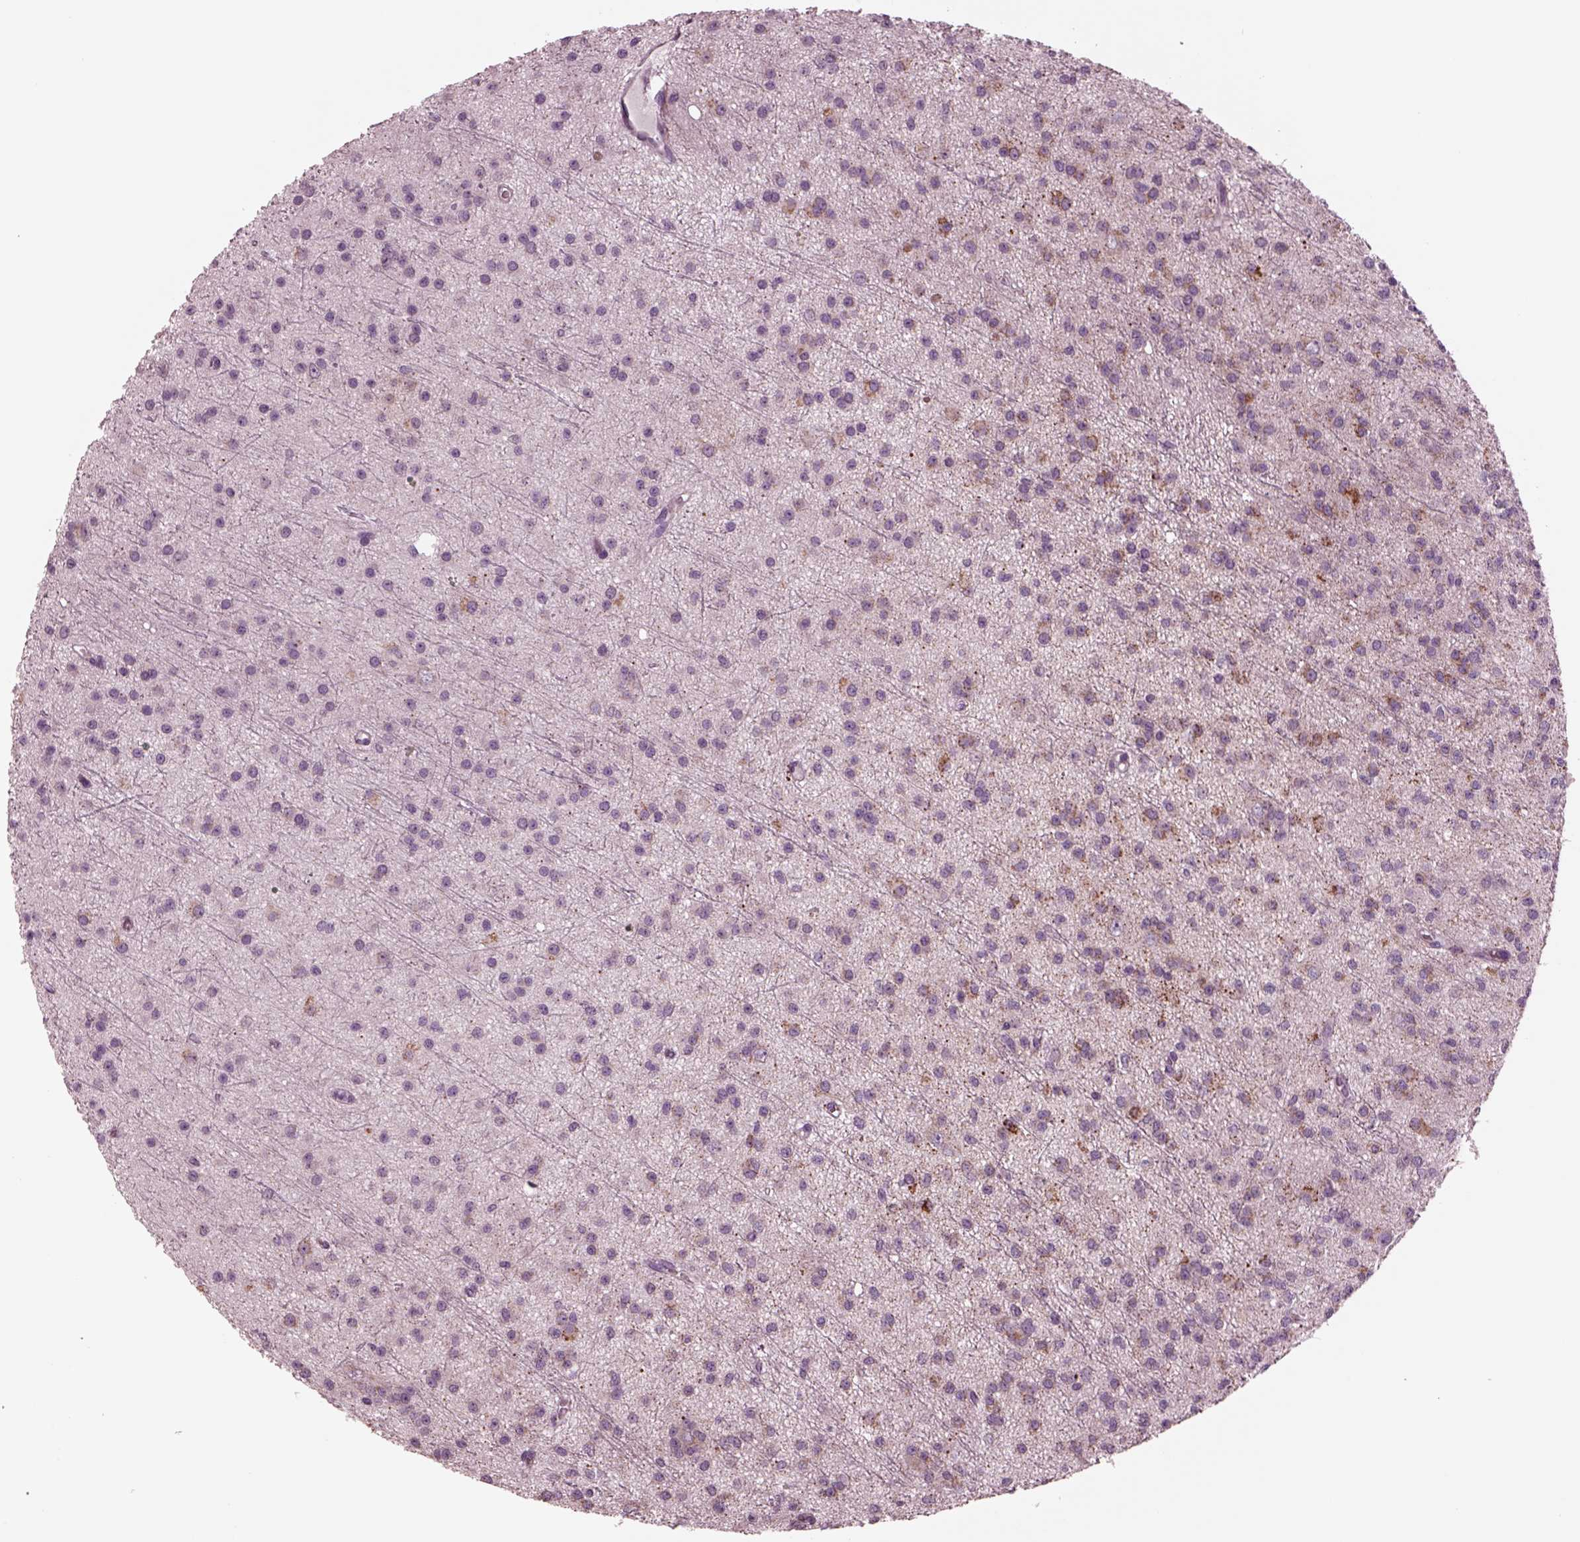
{"staining": {"intensity": "weak", "quantity": "<25%", "location": "cytoplasmic/membranous"}, "tissue": "glioma", "cell_type": "Tumor cells", "image_type": "cancer", "snomed": [{"axis": "morphology", "description": "Glioma, malignant, Low grade"}, {"axis": "topography", "description": "Brain"}], "caption": "Immunohistochemistry (IHC) photomicrograph of neoplastic tissue: human low-grade glioma (malignant) stained with DAB (3,3'-diaminobenzidine) exhibits no significant protein staining in tumor cells.", "gene": "AP4M1", "patient": {"sex": "male", "age": 27}}